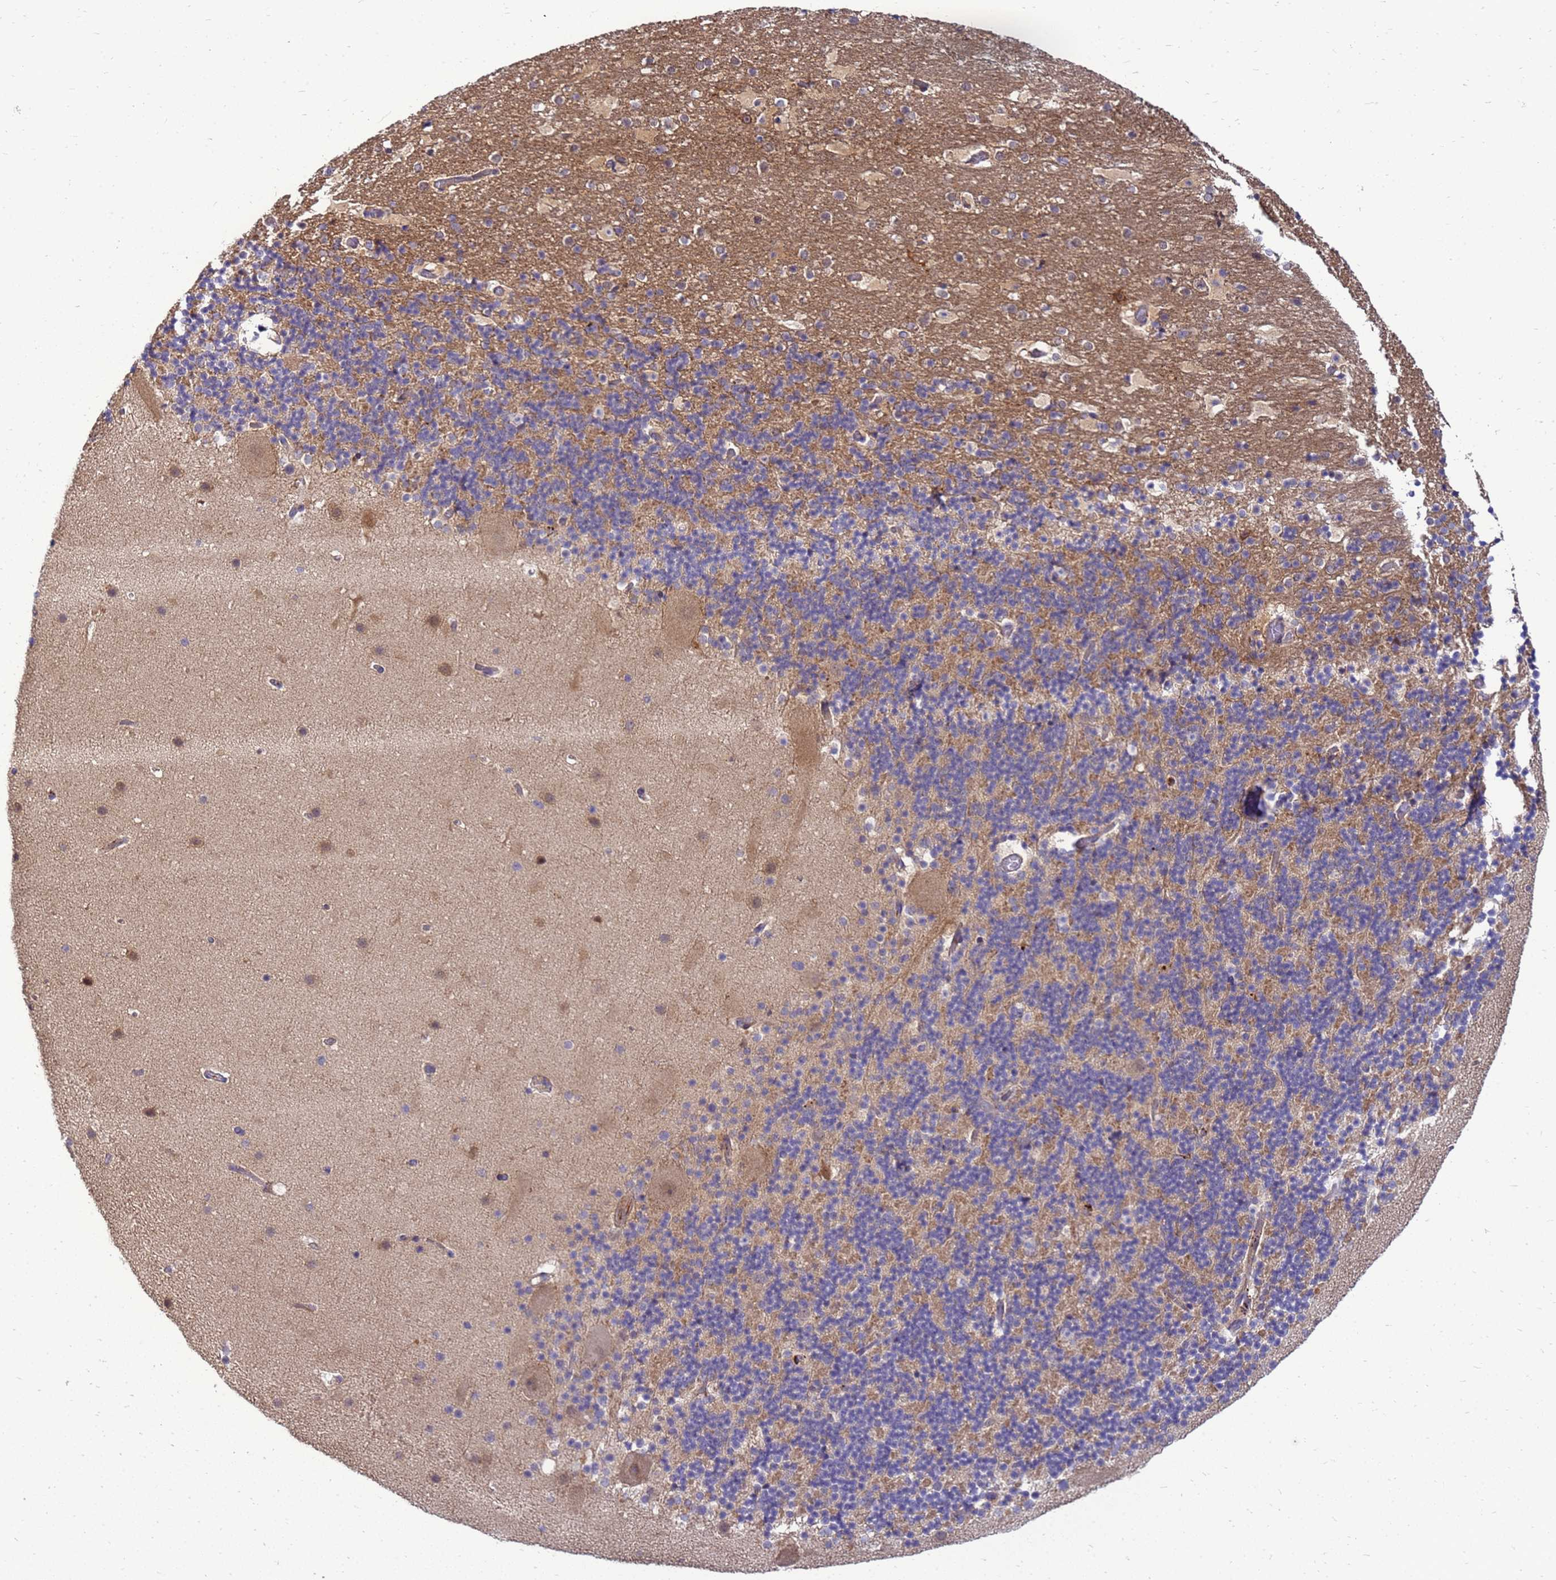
{"staining": {"intensity": "weak", "quantity": ">75%", "location": "cytoplasmic/membranous"}, "tissue": "cerebellum", "cell_type": "Cells in granular layer", "image_type": "normal", "snomed": [{"axis": "morphology", "description": "Normal tissue, NOS"}, {"axis": "topography", "description": "Cerebellum"}], "caption": "This image demonstrates IHC staining of normal cerebellum, with low weak cytoplasmic/membranous positivity in about >75% of cells in granular layer.", "gene": "ENOPH1", "patient": {"sex": "male", "age": 57}}